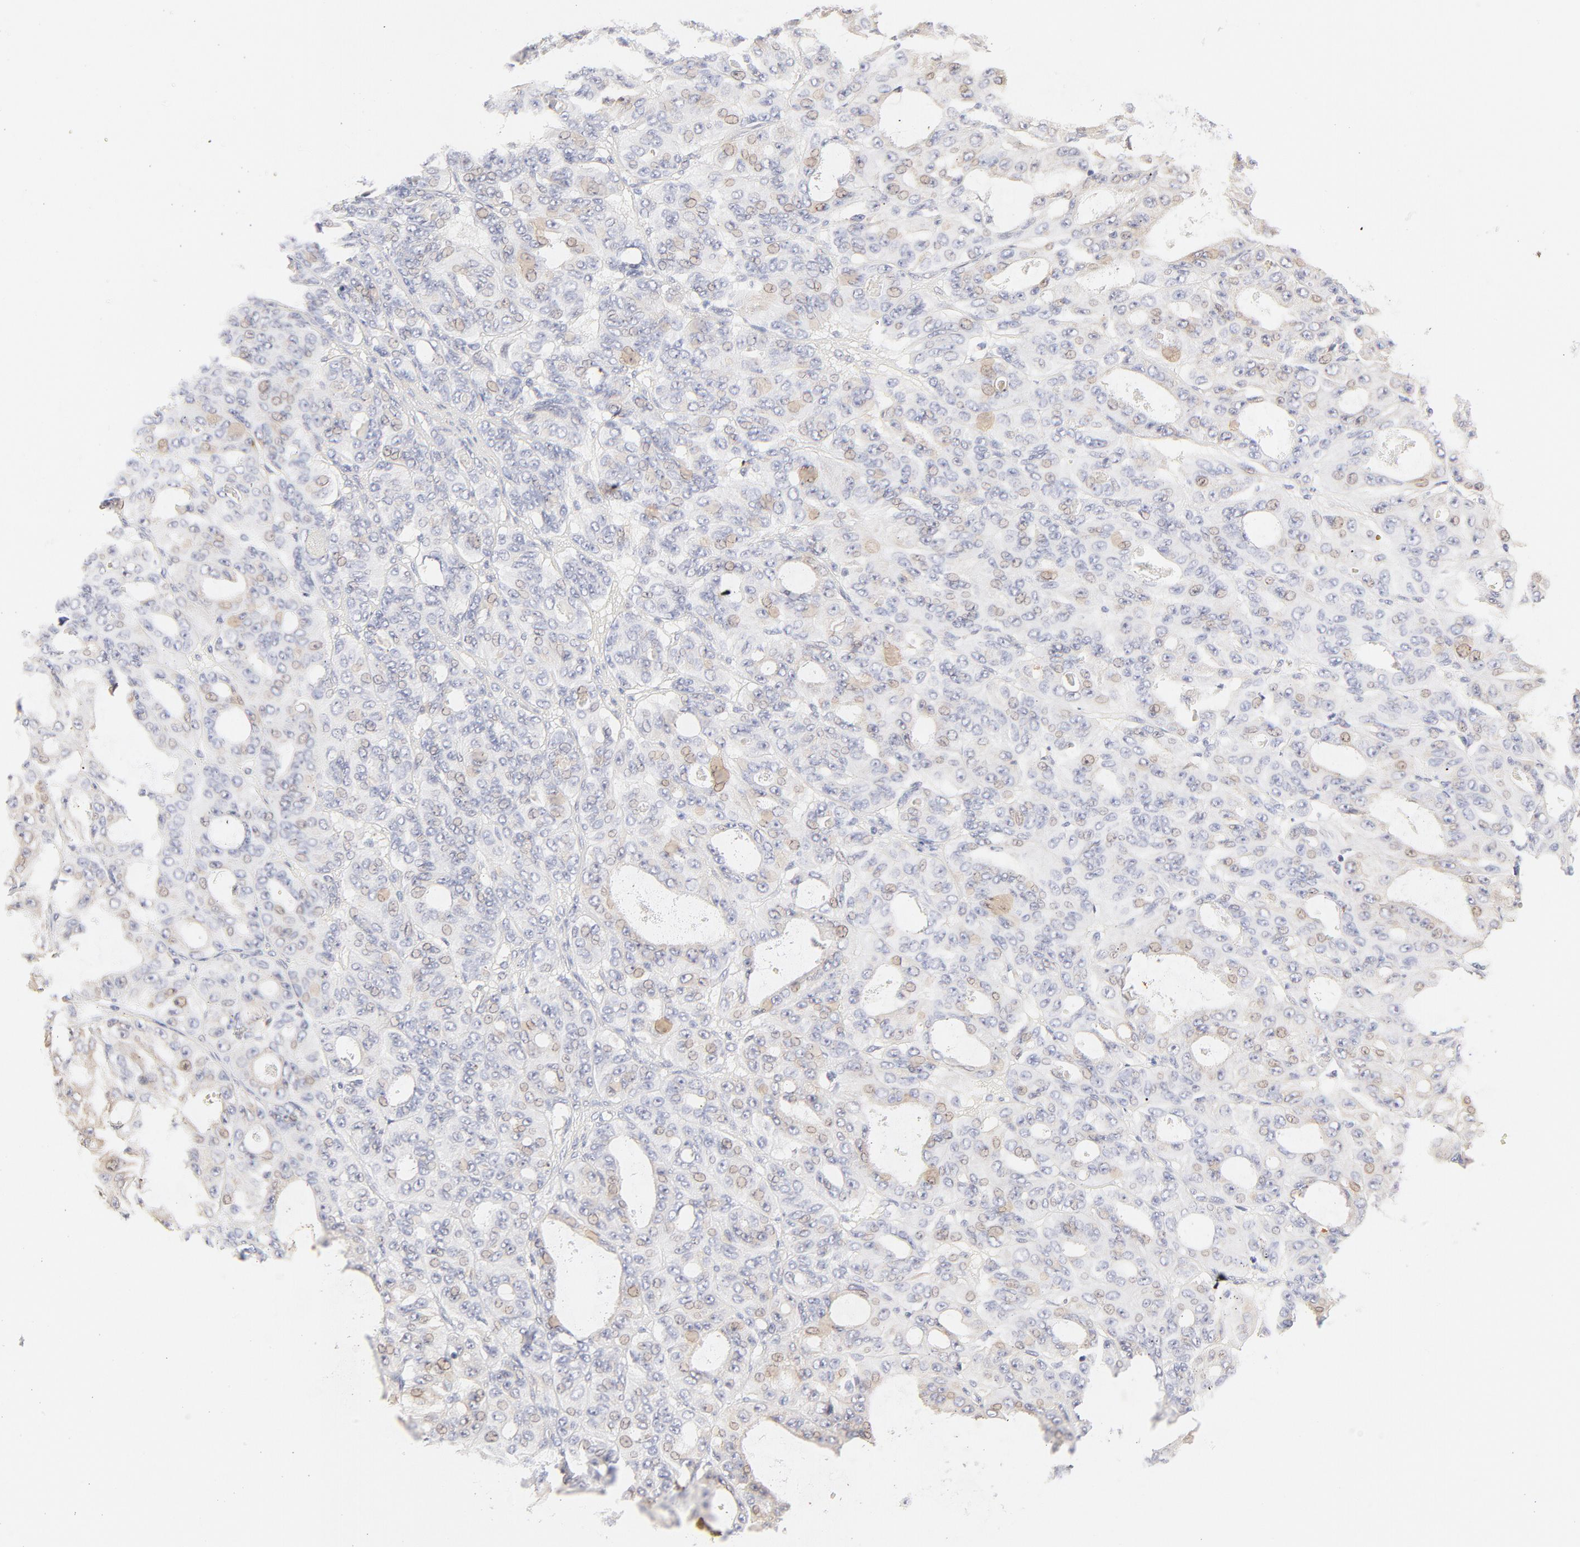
{"staining": {"intensity": "weak", "quantity": "25%-75%", "location": "cytoplasmic/membranous,nuclear"}, "tissue": "ovarian cancer", "cell_type": "Tumor cells", "image_type": "cancer", "snomed": [{"axis": "morphology", "description": "Carcinoma, endometroid"}, {"axis": "topography", "description": "Ovary"}], "caption": "This histopathology image shows ovarian endometroid carcinoma stained with immunohistochemistry (IHC) to label a protein in brown. The cytoplasmic/membranous and nuclear of tumor cells show weak positivity for the protein. Nuclei are counter-stained blue.", "gene": "RPS6KA1", "patient": {"sex": "female", "age": 61}}